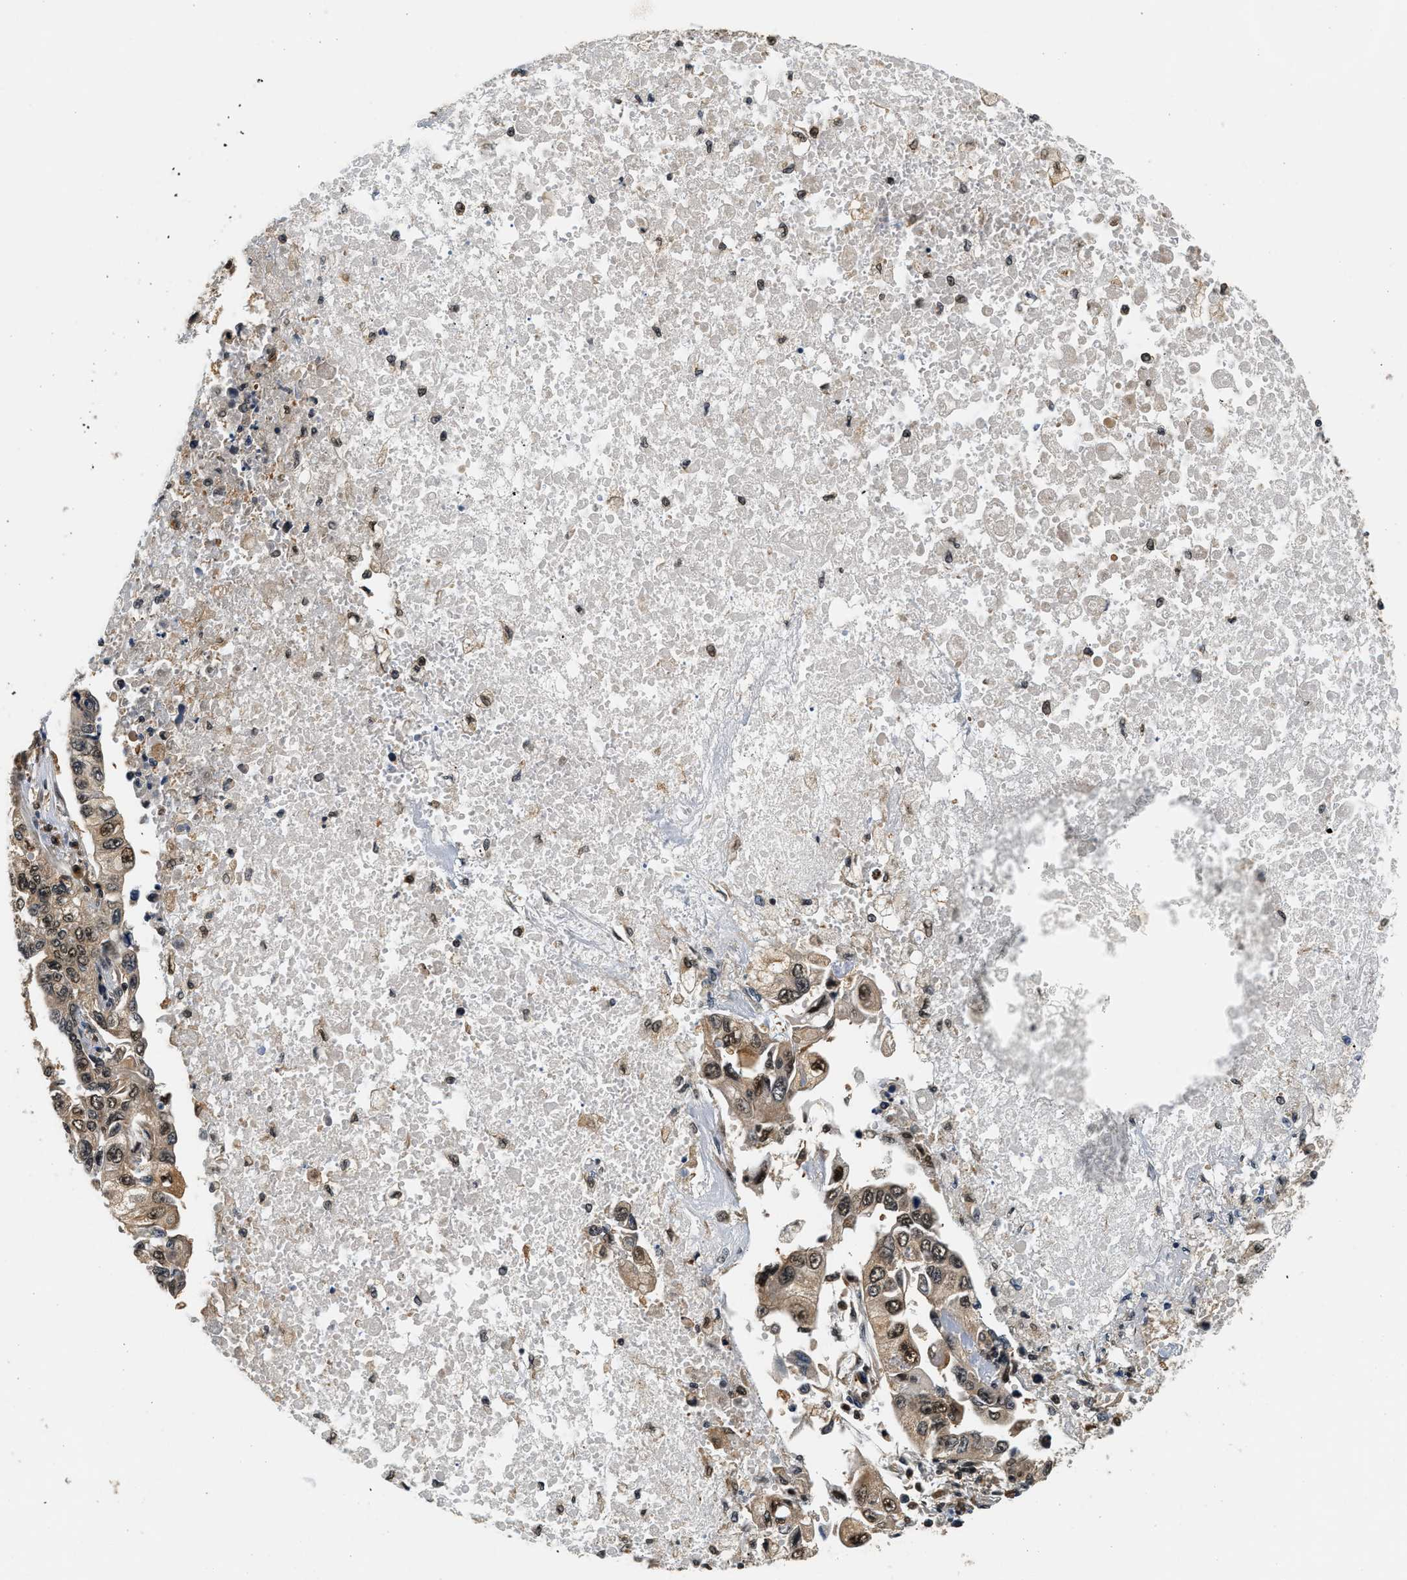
{"staining": {"intensity": "moderate", "quantity": ">75%", "location": "cytoplasmic/membranous,nuclear"}, "tissue": "lung cancer", "cell_type": "Tumor cells", "image_type": "cancer", "snomed": [{"axis": "morphology", "description": "Adenocarcinoma, NOS"}, {"axis": "topography", "description": "Lung"}], "caption": "An IHC photomicrograph of tumor tissue is shown. Protein staining in brown shows moderate cytoplasmic/membranous and nuclear positivity in lung cancer (adenocarcinoma) within tumor cells.", "gene": "PSMD3", "patient": {"sex": "male", "age": 84}}